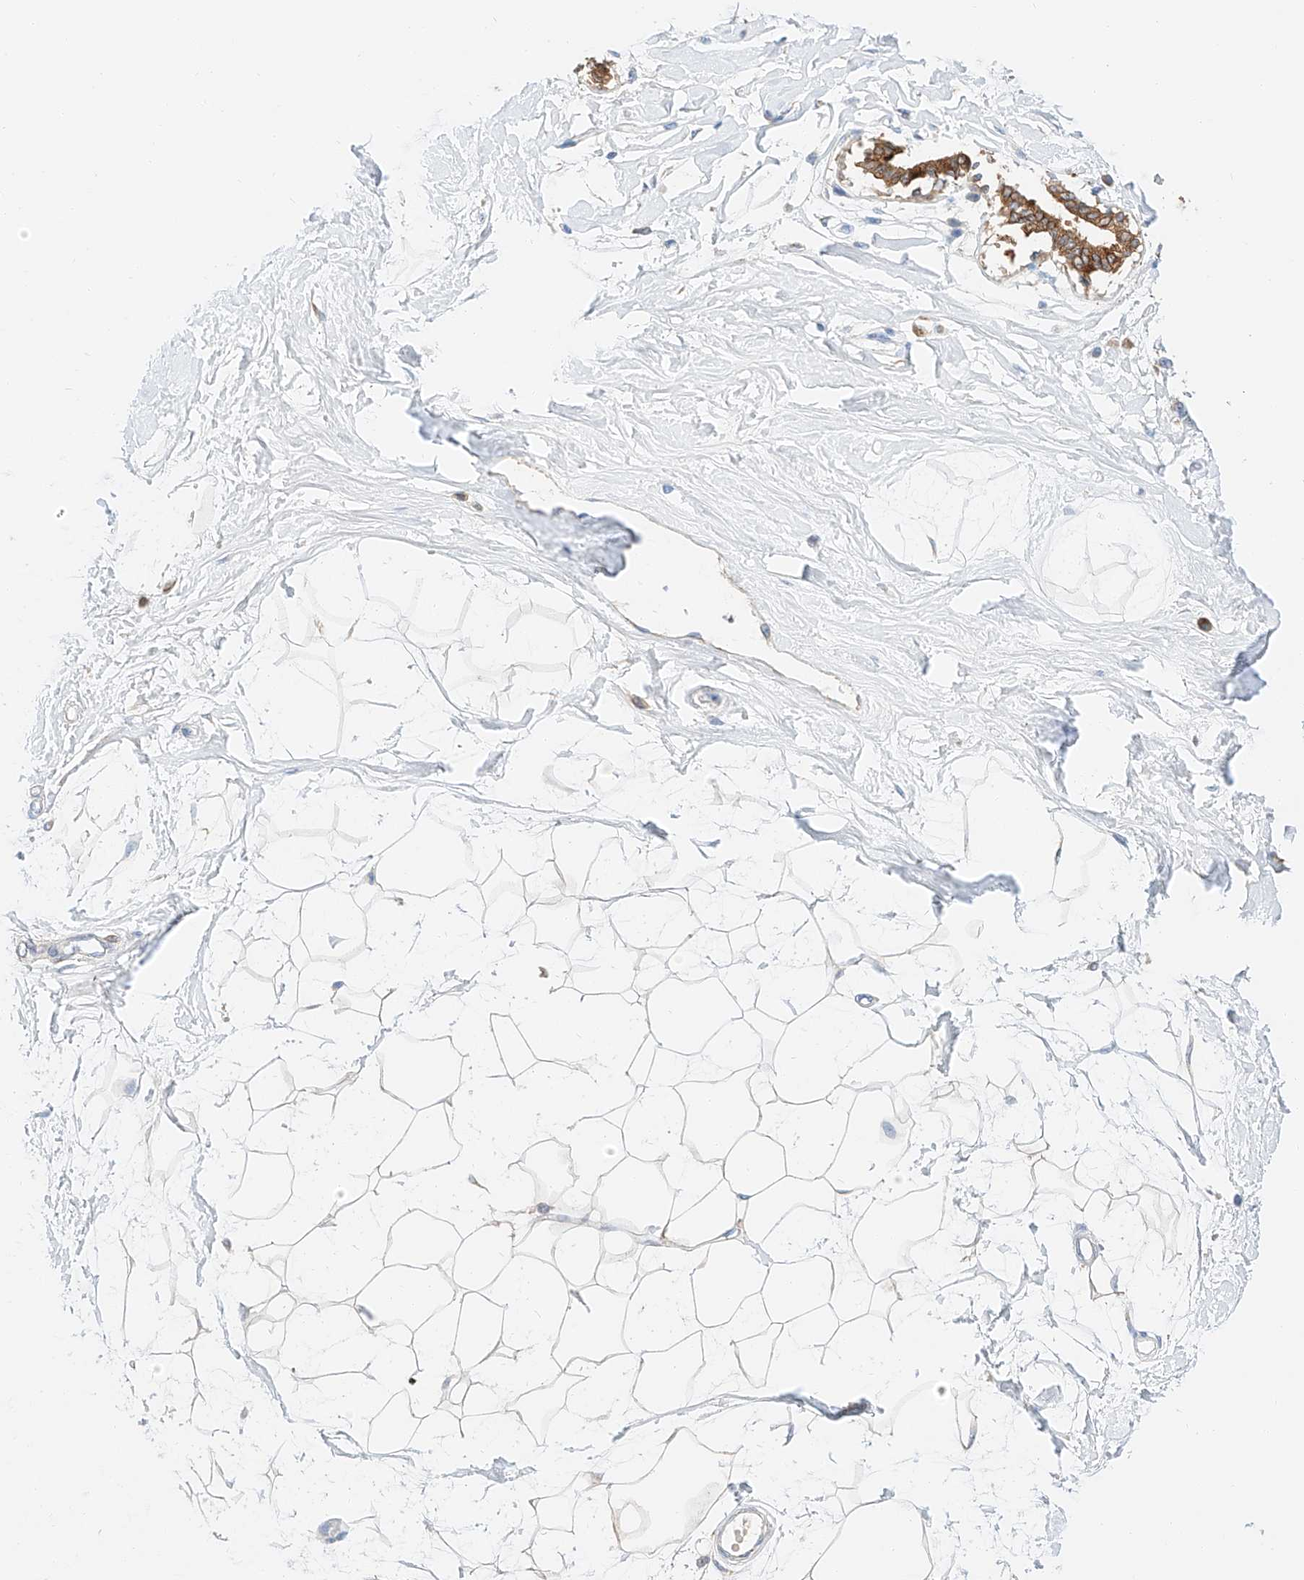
{"staining": {"intensity": "negative", "quantity": "none", "location": "none"}, "tissue": "breast", "cell_type": "Adipocytes", "image_type": "normal", "snomed": [{"axis": "morphology", "description": "Normal tissue, NOS"}, {"axis": "topography", "description": "Breast"}], "caption": "Immunohistochemical staining of benign human breast displays no significant positivity in adipocytes.", "gene": "MAP7", "patient": {"sex": "female", "age": 45}}